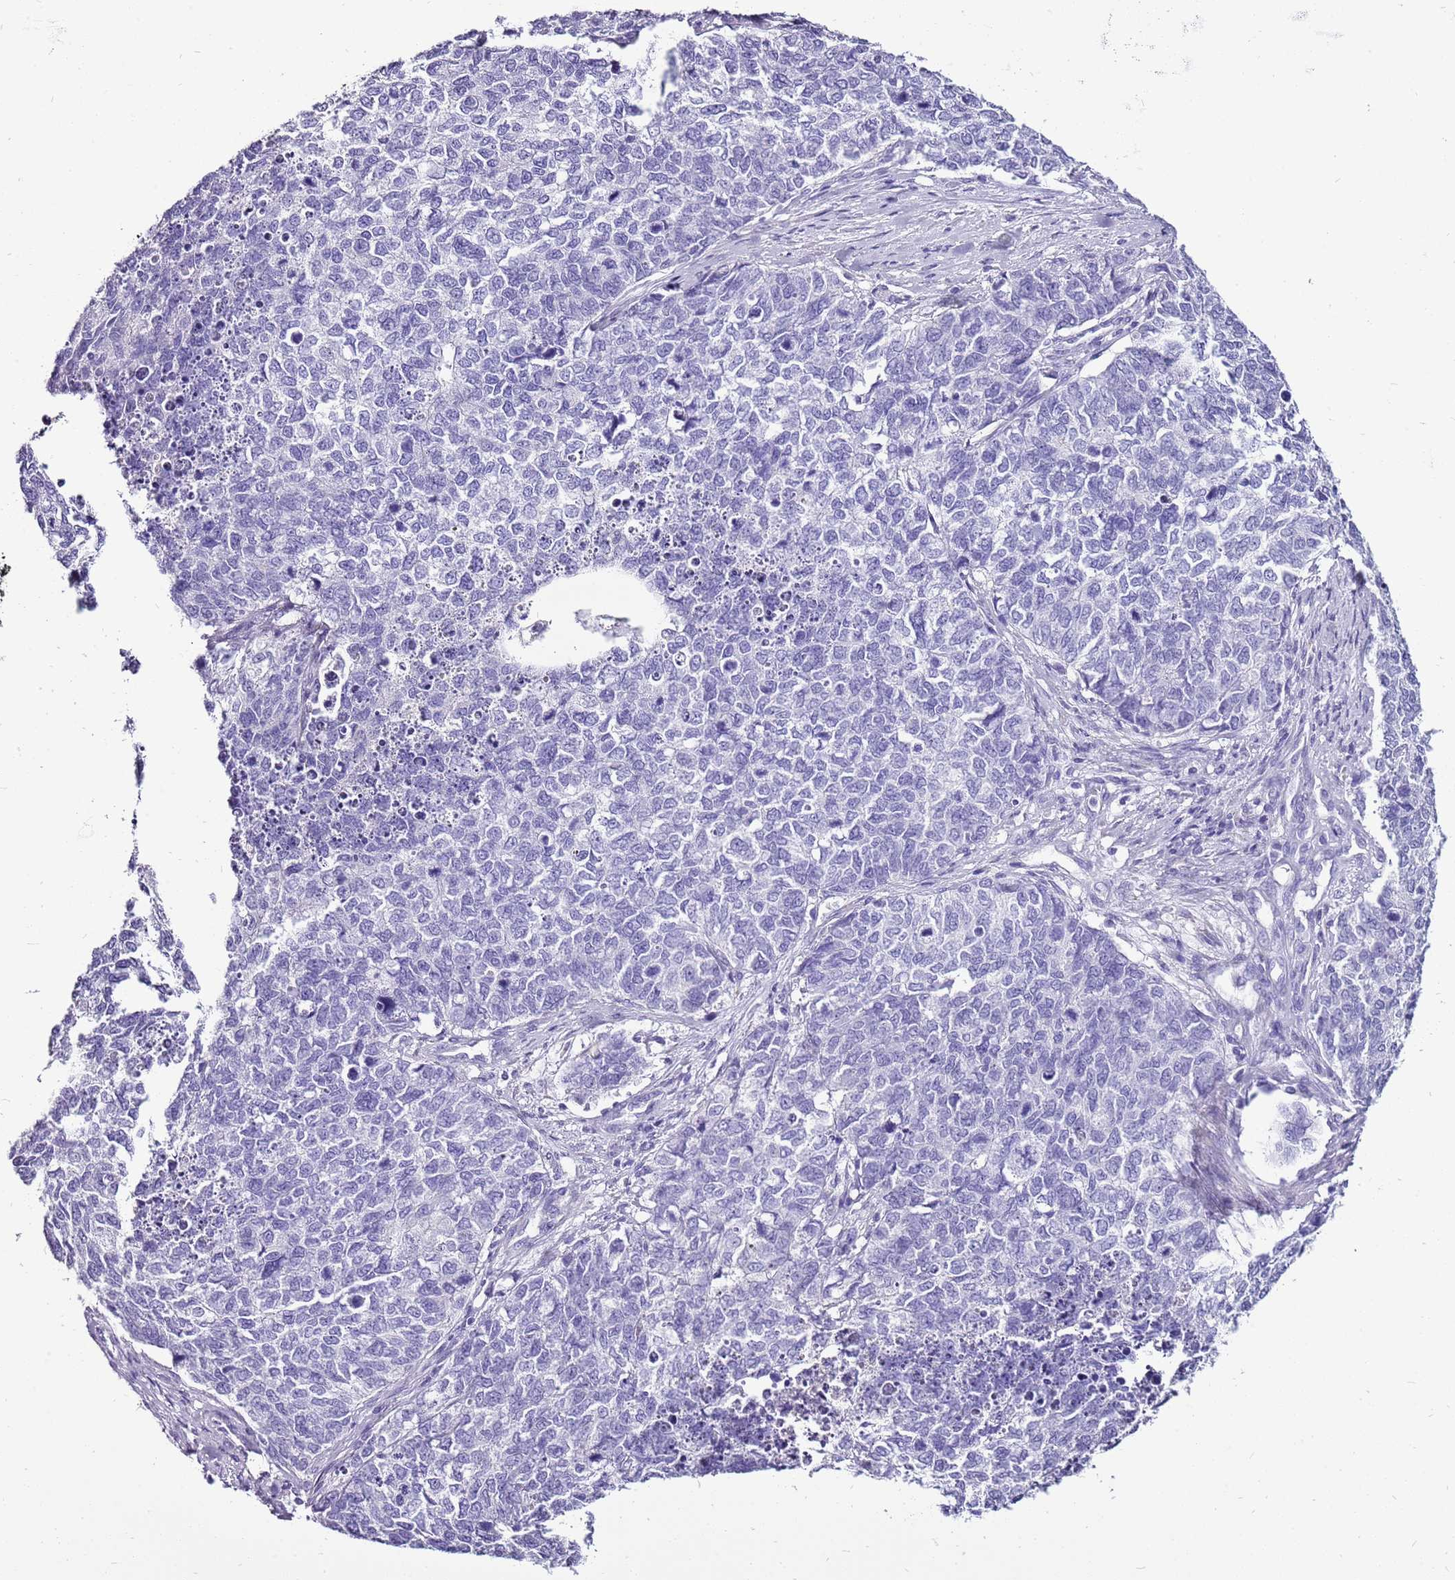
{"staining": {"intensity": "negative", "quantity": "none", "location": "none"}, "tissue": "cervical cancer", "cell_type": "Tumor cells", "image_type": "cancer", "snomed": [{"axis": "morphology", "description": "Squamous cell carcinoma, NOS"}, {"axis": "topography", "description": "Cervix"}], "caption": "This is an IHC micrograph of human cervical squamous cell carcinoma. There is no staining in tumor cells.", "gene": "ACSS3", "patient": {"sex": "female", "age": 63}}